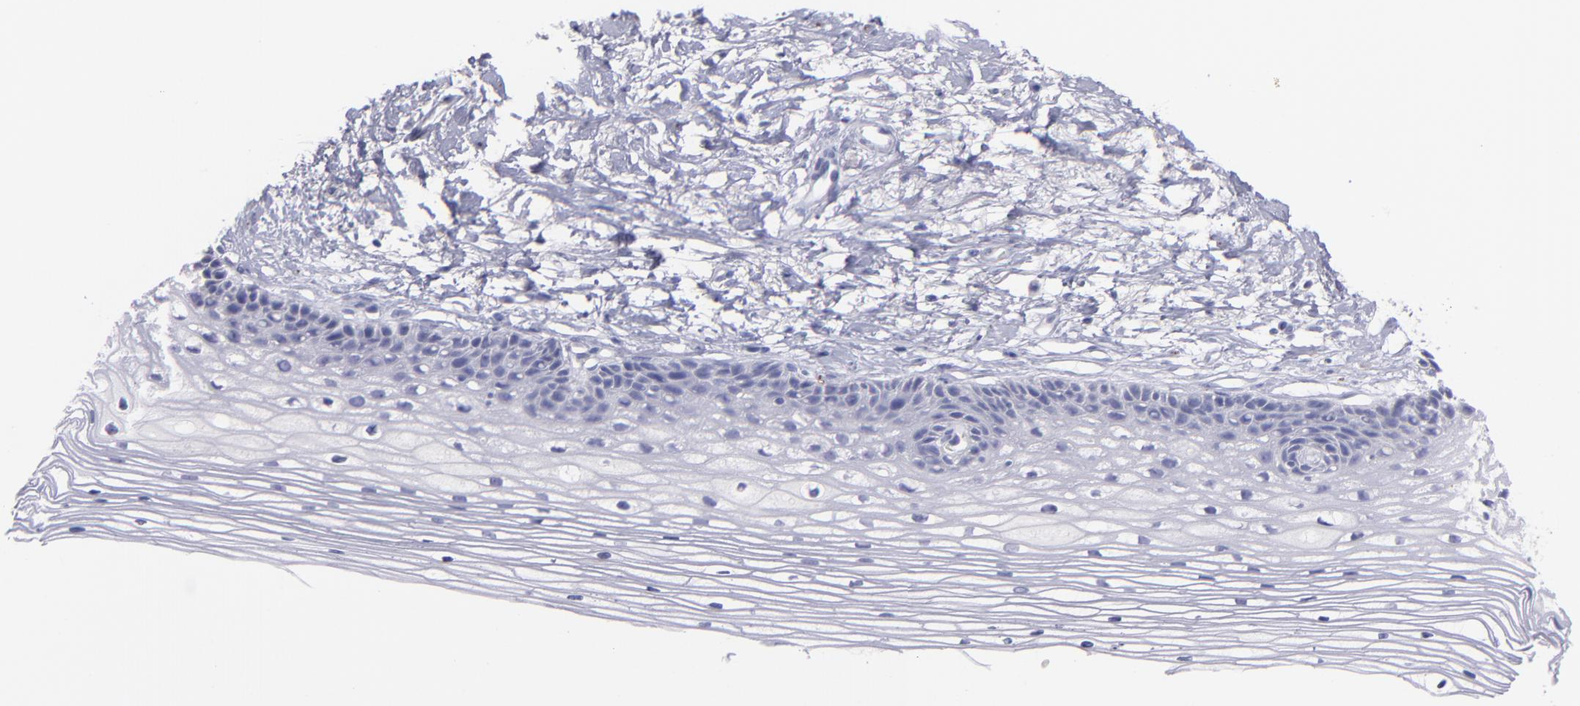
{"staining": {"intensity": "negative", "quantity": "none", "location": "none"}, "tissue": "cervix", "cell_type": "Glandular cells", "image_type": "normal", "snomed": [{"axis": "morphology", "description": "Normal tissue, NOS"}, {"axis": "topography", "description": "Cervix"}], "caption": "IHC micrograph of unremarkable cervix: cervix stained with DAB (3,3'-diaminobenzidine) displays no significant protein staining in glandular cells.", "gene": "SNAP25", "patient": {"sex": "female", "age": 77}}